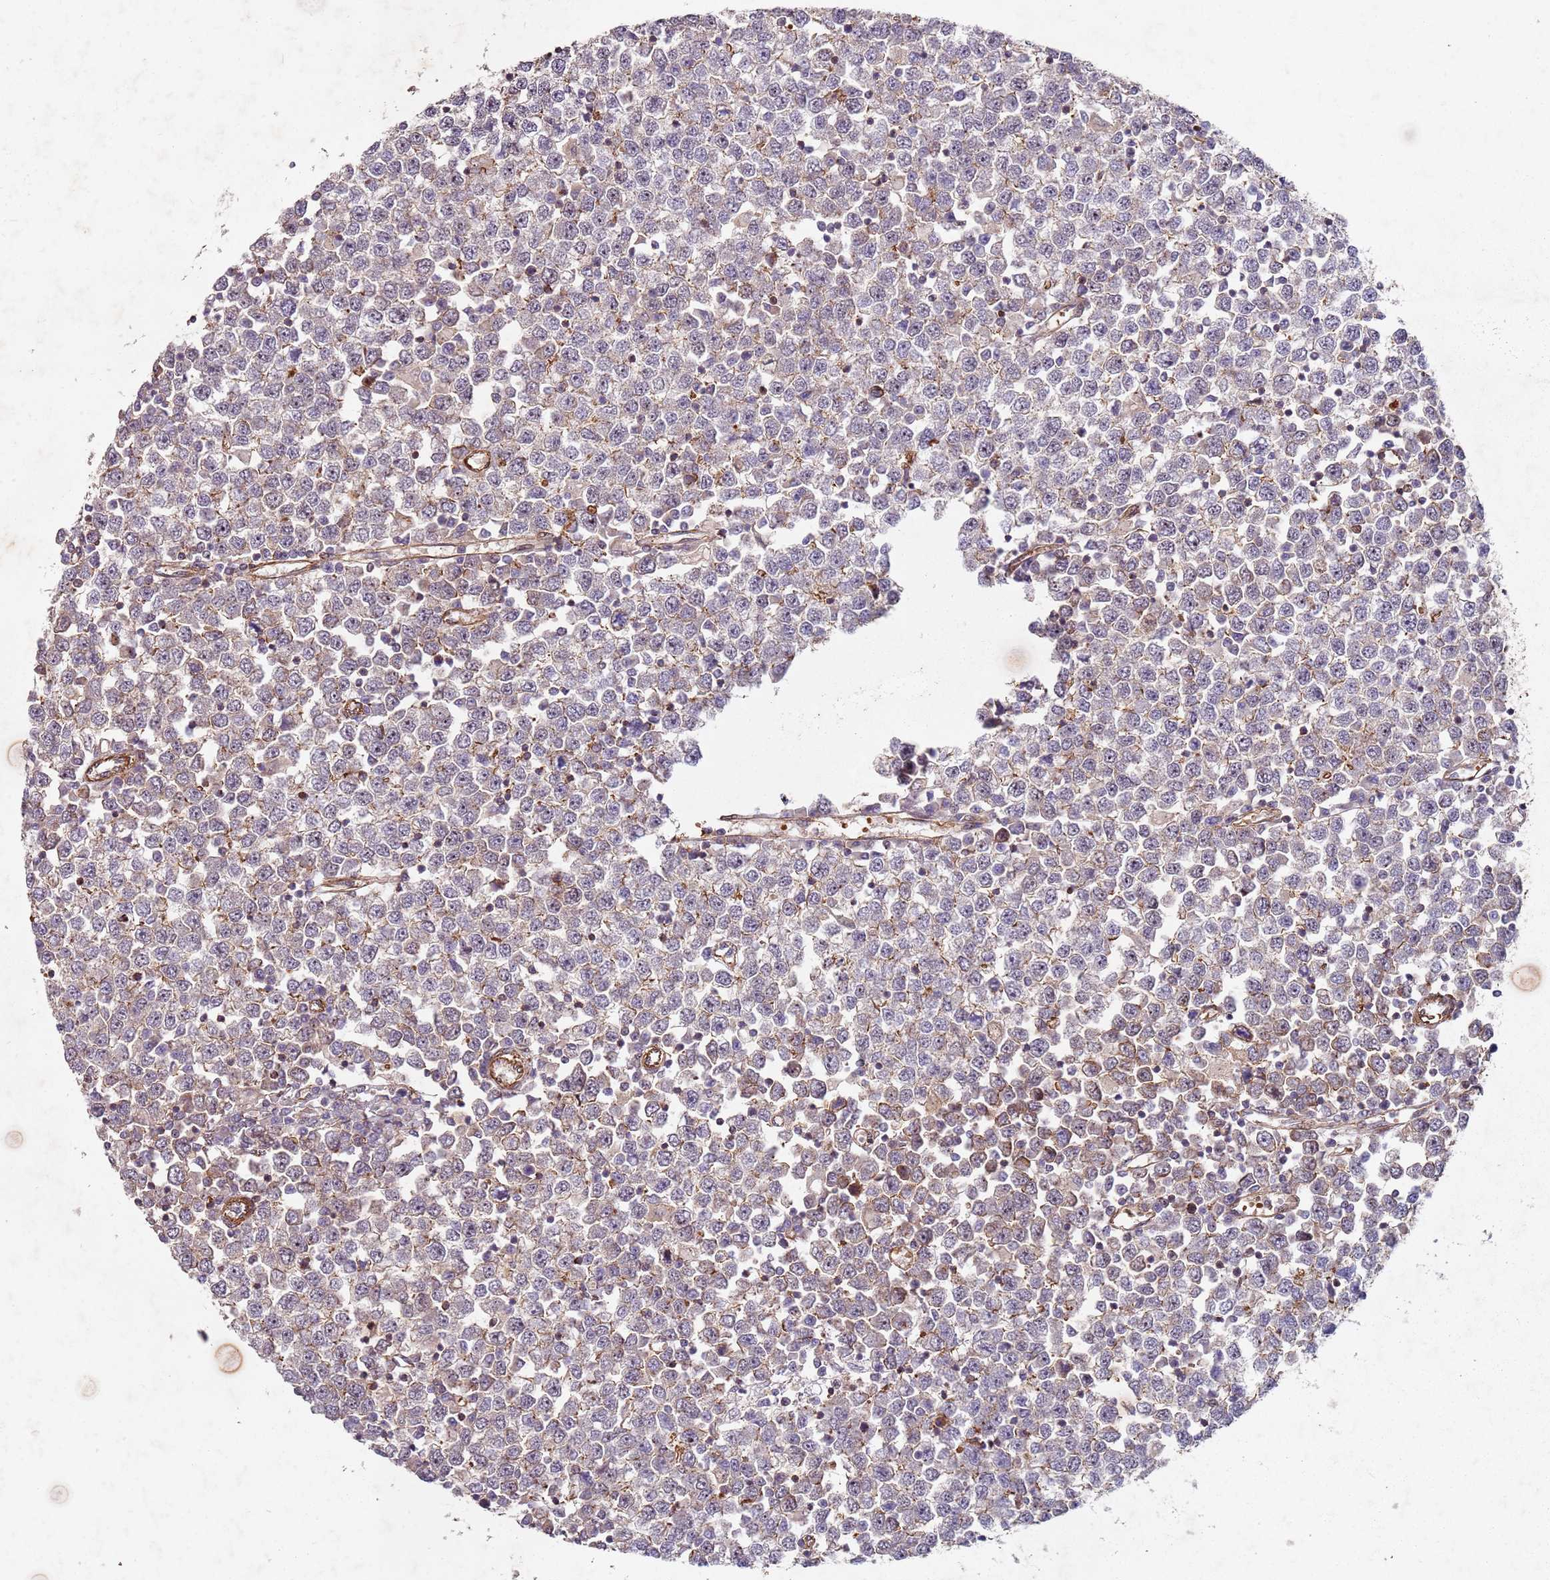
{"staining": {"intensity": "moderate", "quantity": "25%-75%", "location": "cytoplasmic/membranous"}, "tissue": "testis cancer", "cell_type": "Tumor cells", "image_type": "cancer", "snomed": [{"axis": "morphology", "description": "Seminoma, NOS"}, {"axis": "topography", "description": "Testis"}], "caption": "This micrograph displays testis cancer stained with immunohistochemistry to label a protein in brown. The cytoplasmic/membranous of tumor cells show moderate positivity for the protein. Nuclei are counter-stained blue.", "gene": "C2CD4B", "patient": {"sex": "male", "age": 65}}